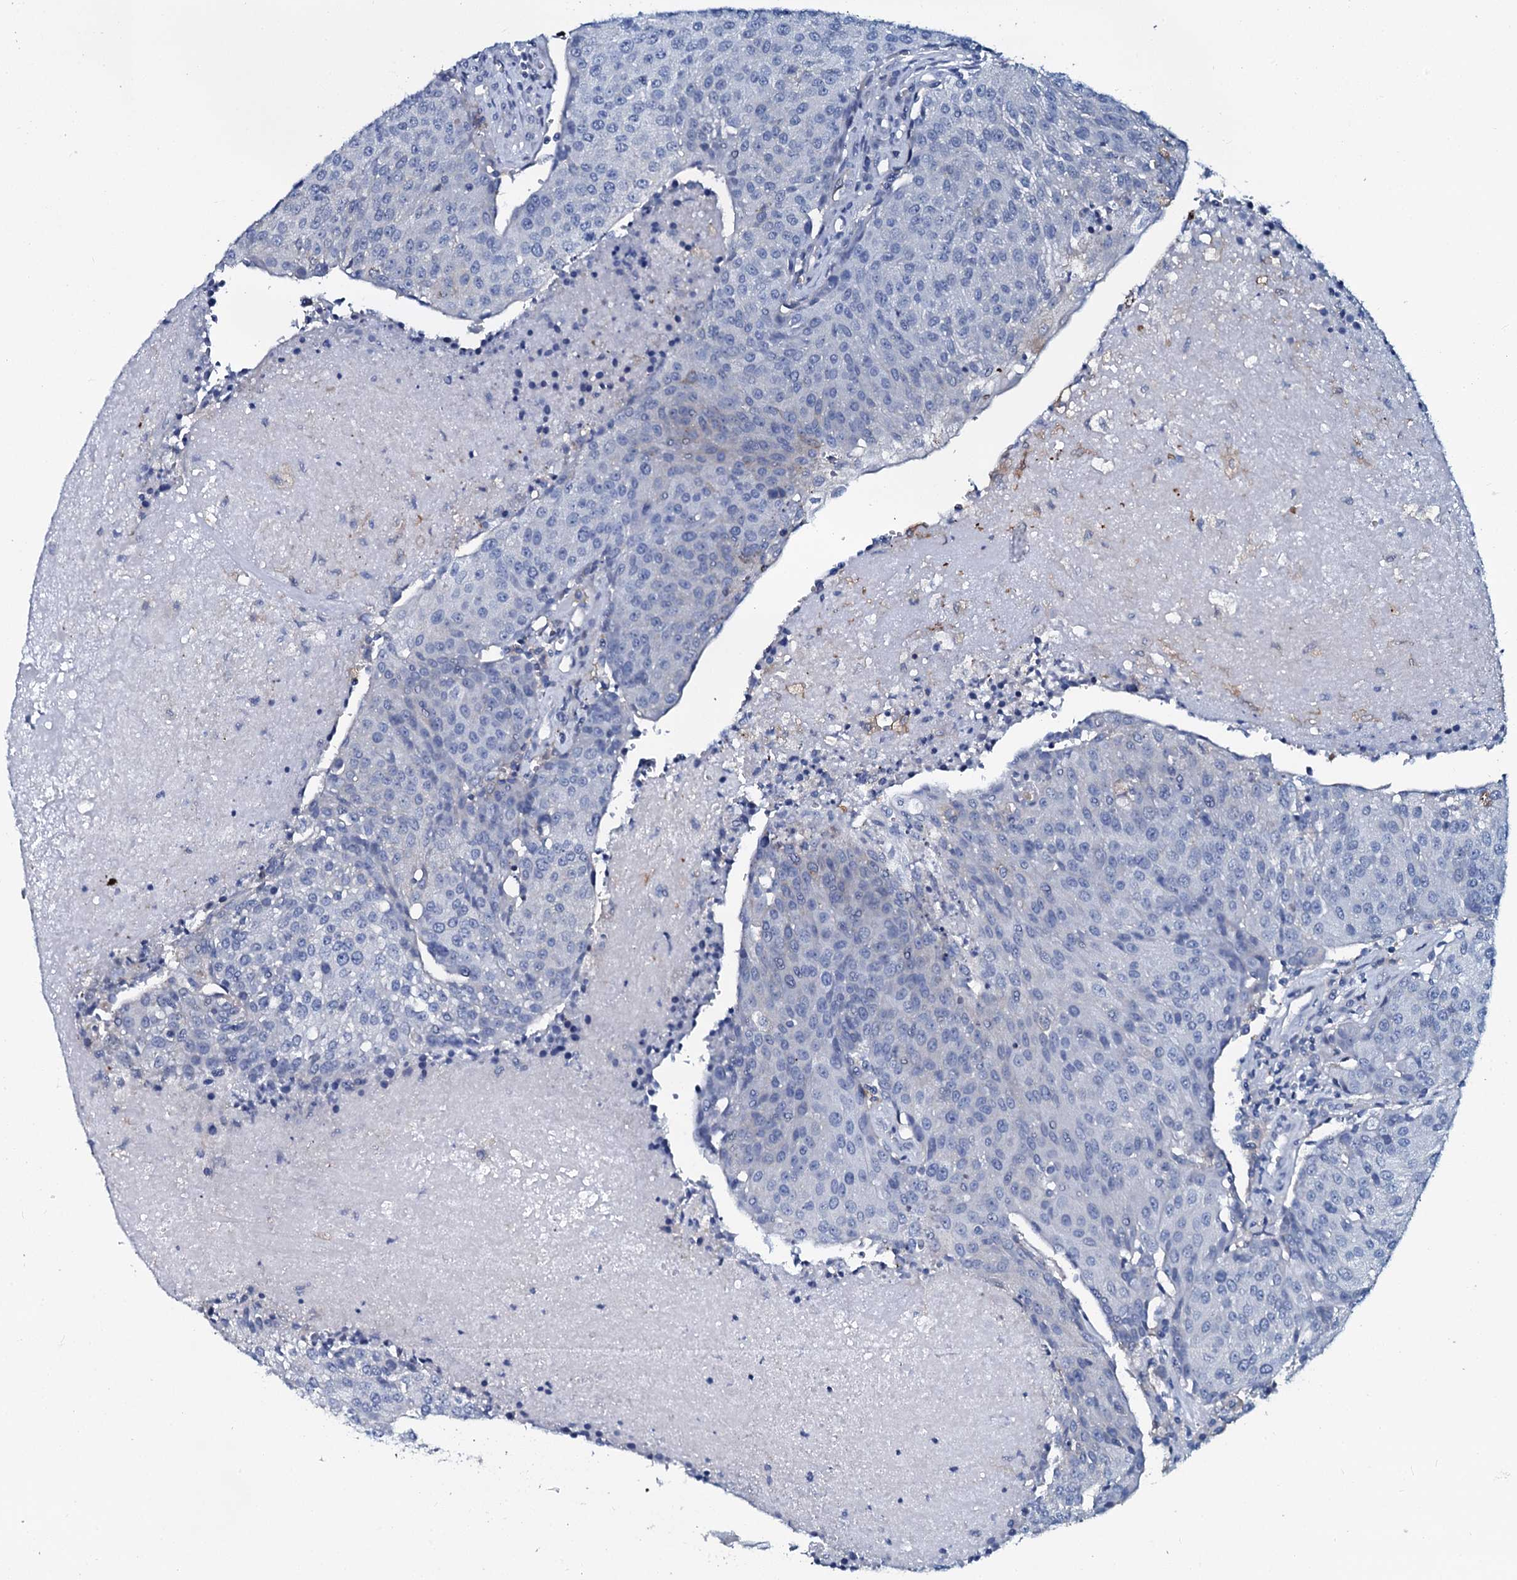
{"staining": {"intensity": "negative", "quantity": "none", "location": "none"}, "tissue": "urothelial cancer", "cell_type": "Tumor cells", "image_type": "cancer", "snomed": [{"axis": "morphology", "description": "Urothelial carcinoma, High grade"}, {"axis": "topography", "description": "Urinary bladder"}], "caption": "A photomicrograph of human urothelial carcinoma (high-grade) is negative for staining in tumor cells.", "gene": "SLC4A7", "patient": {"sex": "female", "age": 85}}